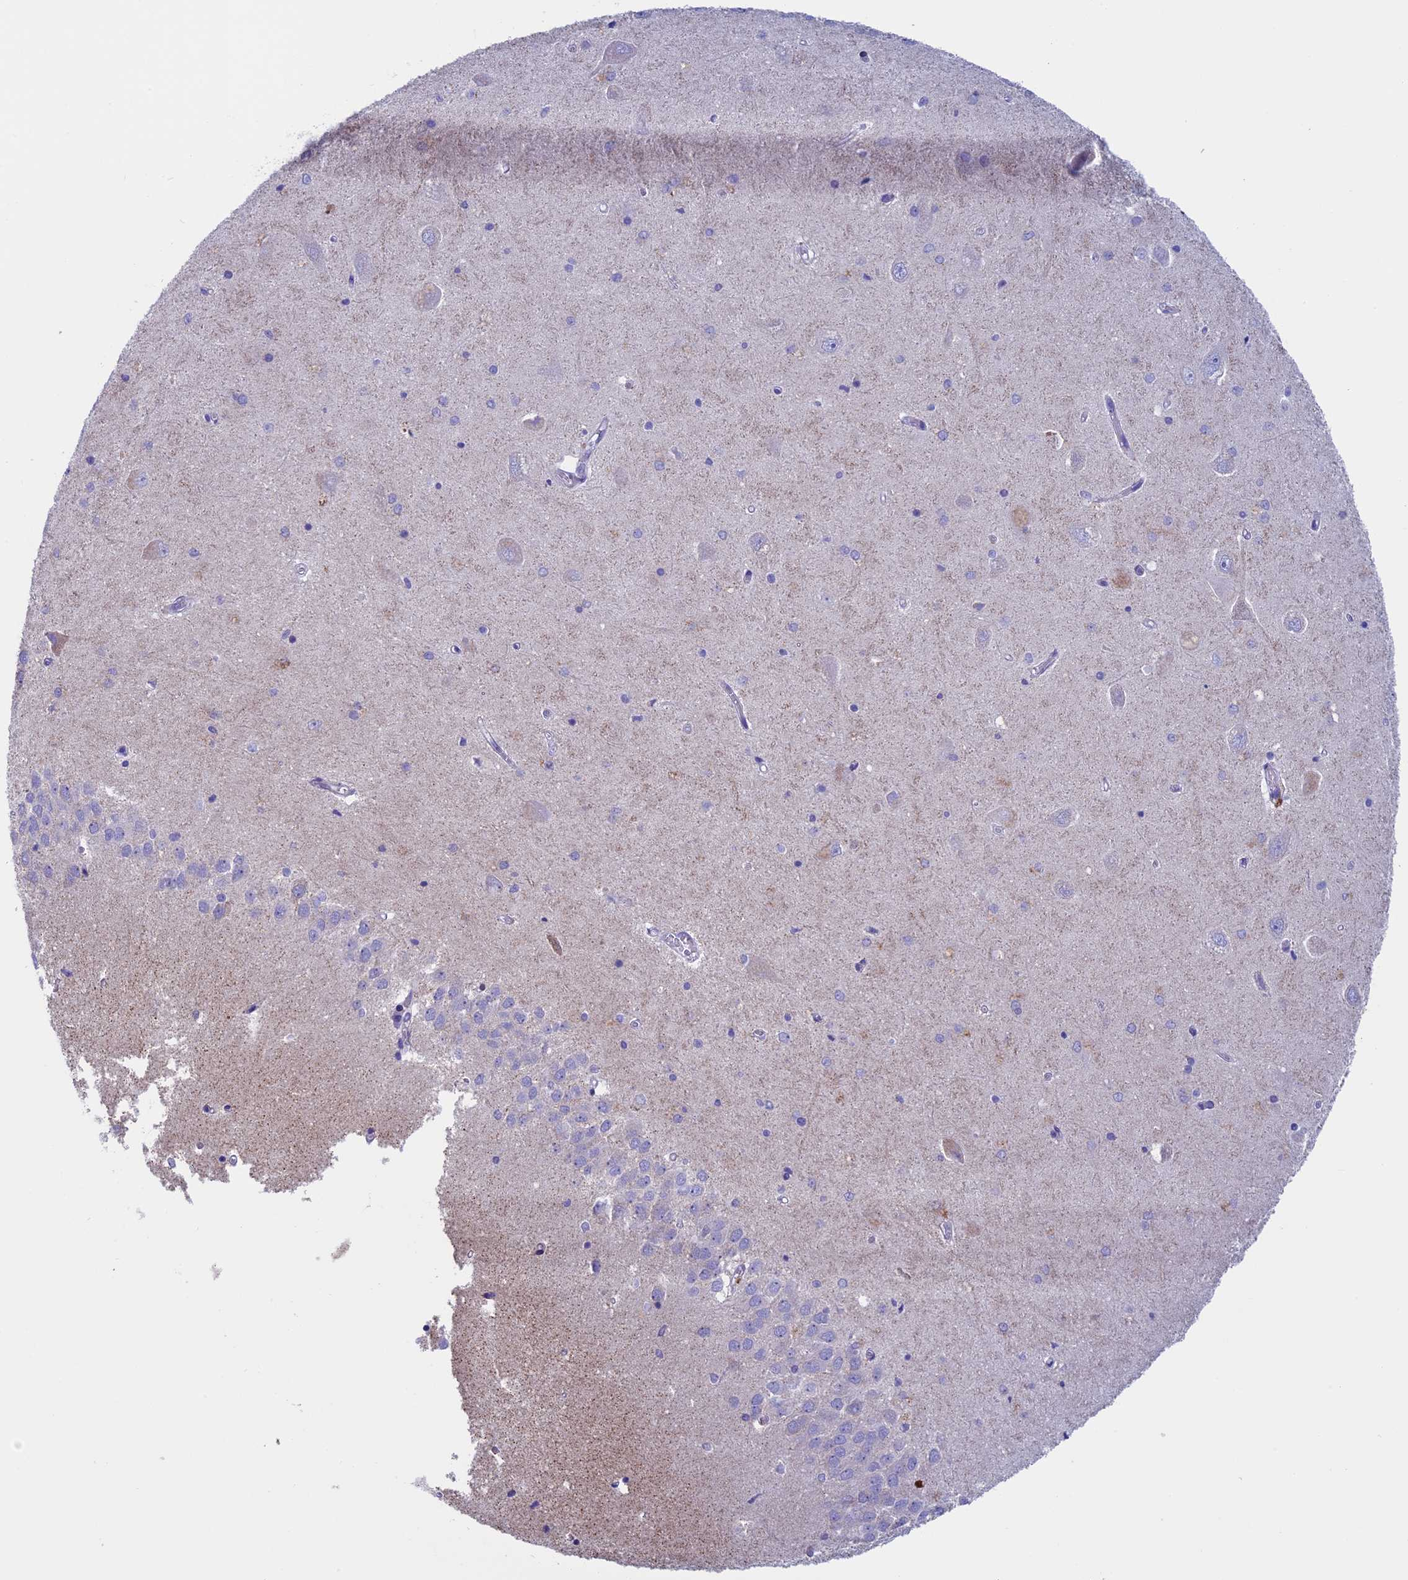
{"staining": {"intensity": "negative", "quantity": "none", "location": "none"}, "tissue": "hippocampus", "cell_type": "Glial cells", "image_type": "normal", "snomed": [{"axis": "morphology", "description": "Normal tissue, NOS"}, {"axis": "topography", "description": "Hippocampus"}], "caption": "This is a photomicrograph of immunohistochemistry staining of unremarkable hippocampus, which shows no staining in glial cells.", "gene": "ZNF563", "patient": {"sex": "male", "age": 45}}